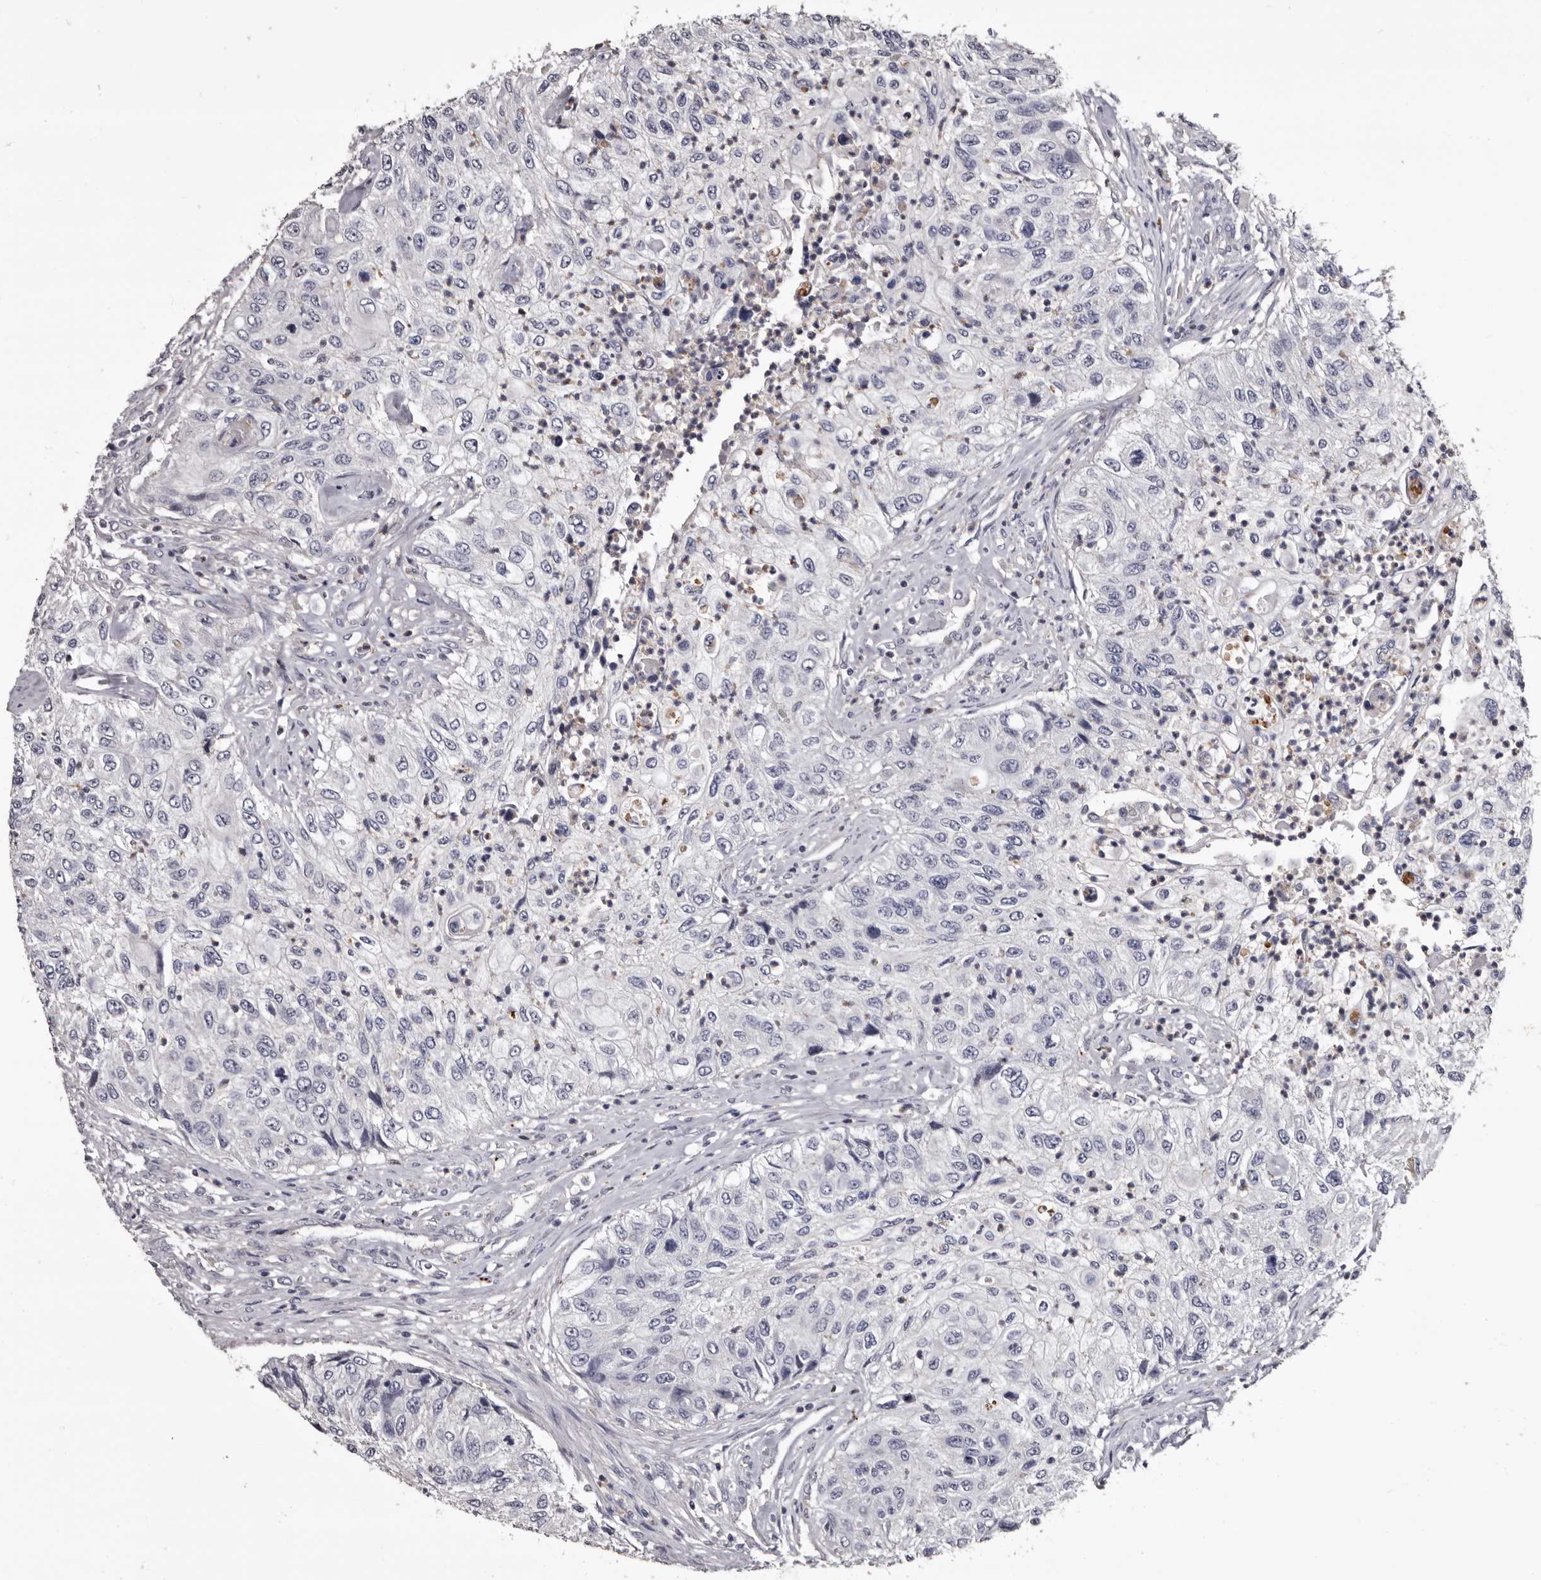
{"staining": {"intensity": "negative", "quantity": "none", "location": "none"}, "tissue": "urothelial cancer", "cell_type": "Tumor cells", "image_type": "cancer", "snomed": [{"axis": "morphology", "description": "Urothelial carcinoma, High grade"}, {"axis": "topography", "description": "Urinary bladder"}], "caption": "Immunohistochemical staining of human urothelial cancer demonstrates no significant staining in tumor cells.", "gene": "SLC10A4", "patient": {"sex": "female", "age": 60}}